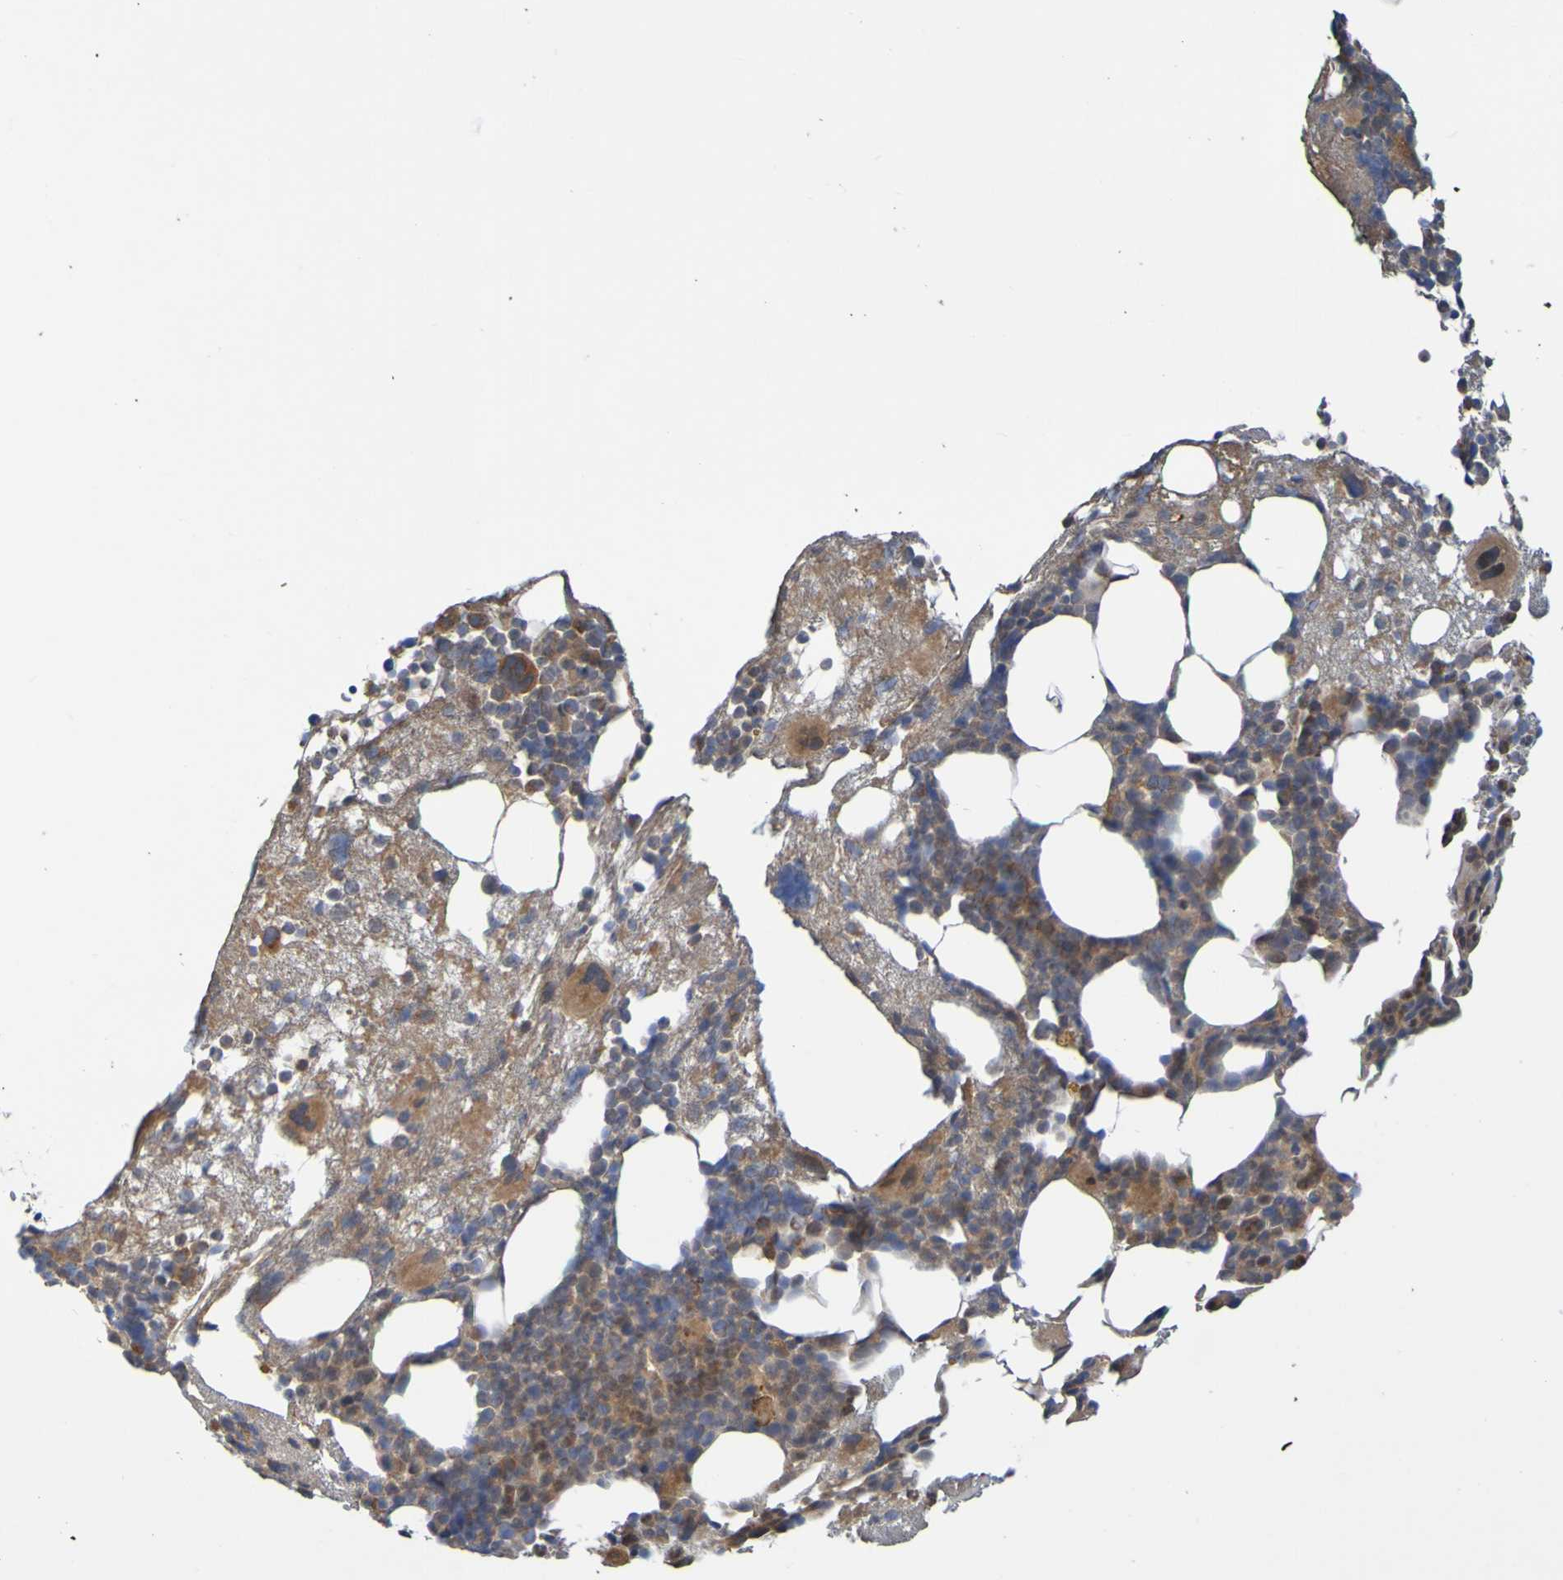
{"staining": {"intensity": "moderate", "quantity": "25%-75%", "location": "cytoplasmic/membranous"}, "tissue": "bone marrow", "cell_type": "Hematopoietic cells", "image_type": "normal", "snomed": [{"axis": "morphology", "description": "Normal tissue, NOS"}, {"axis": "morphology", "description": "Inflammation, NOS"}, {"axis": "topography", "description": "Bone marrow"}], "caption": "Immunohistochemical staining of benign human bone marrow demonstrates moderate cytoplasmic/membranous protein positivity in about 25%-75% of hematopoietic cells. Nuclei are stained in blue.", "gene": "NAV2", "patient": {"sex": "male", "age": 43}}